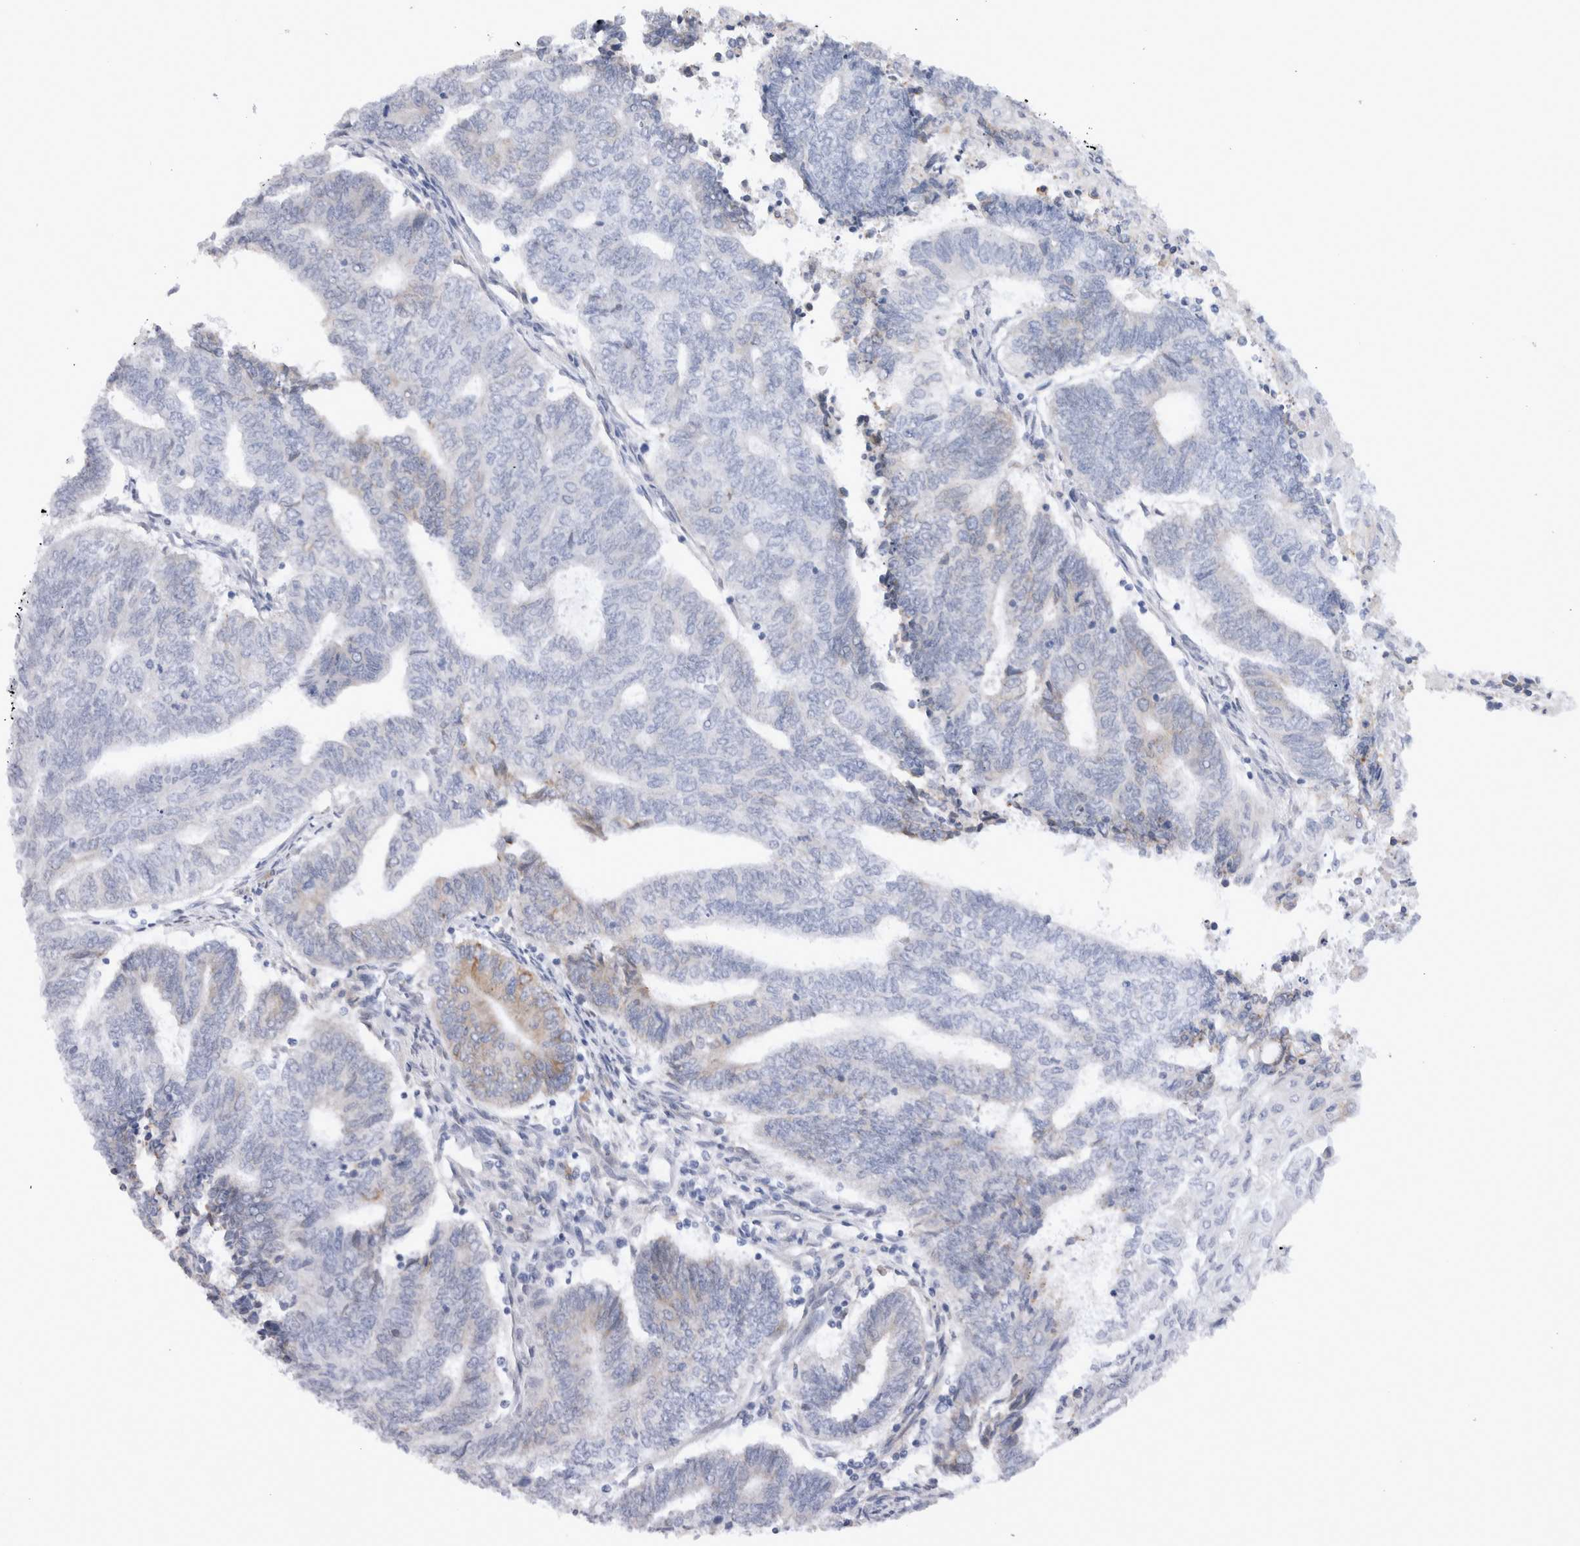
{"staining": {"intensity": "weak", "quantity": "<25%", "location": "cytoplasmic/membranous"}, "tissue": "endometrial cancer", "cell_type": "Tumor cells", "image_type": "cancer", "snomed": [{"axis": "morphology", "description": "Adenocarcinoma, NOS"}, {"axis": "topography", "description": "Uterus"}, {"axis": "topography", "description": "Endometrium"}], "caption": "High power microscopy histopathology image of an immunohistochemistry (IHC) histopathology image of endometrial cancer (adenocarcinoma), revealing no significant positivity in tumor cells.", "gene": "VCPIP1", "patient": {"sex": "female", "age": 70}}